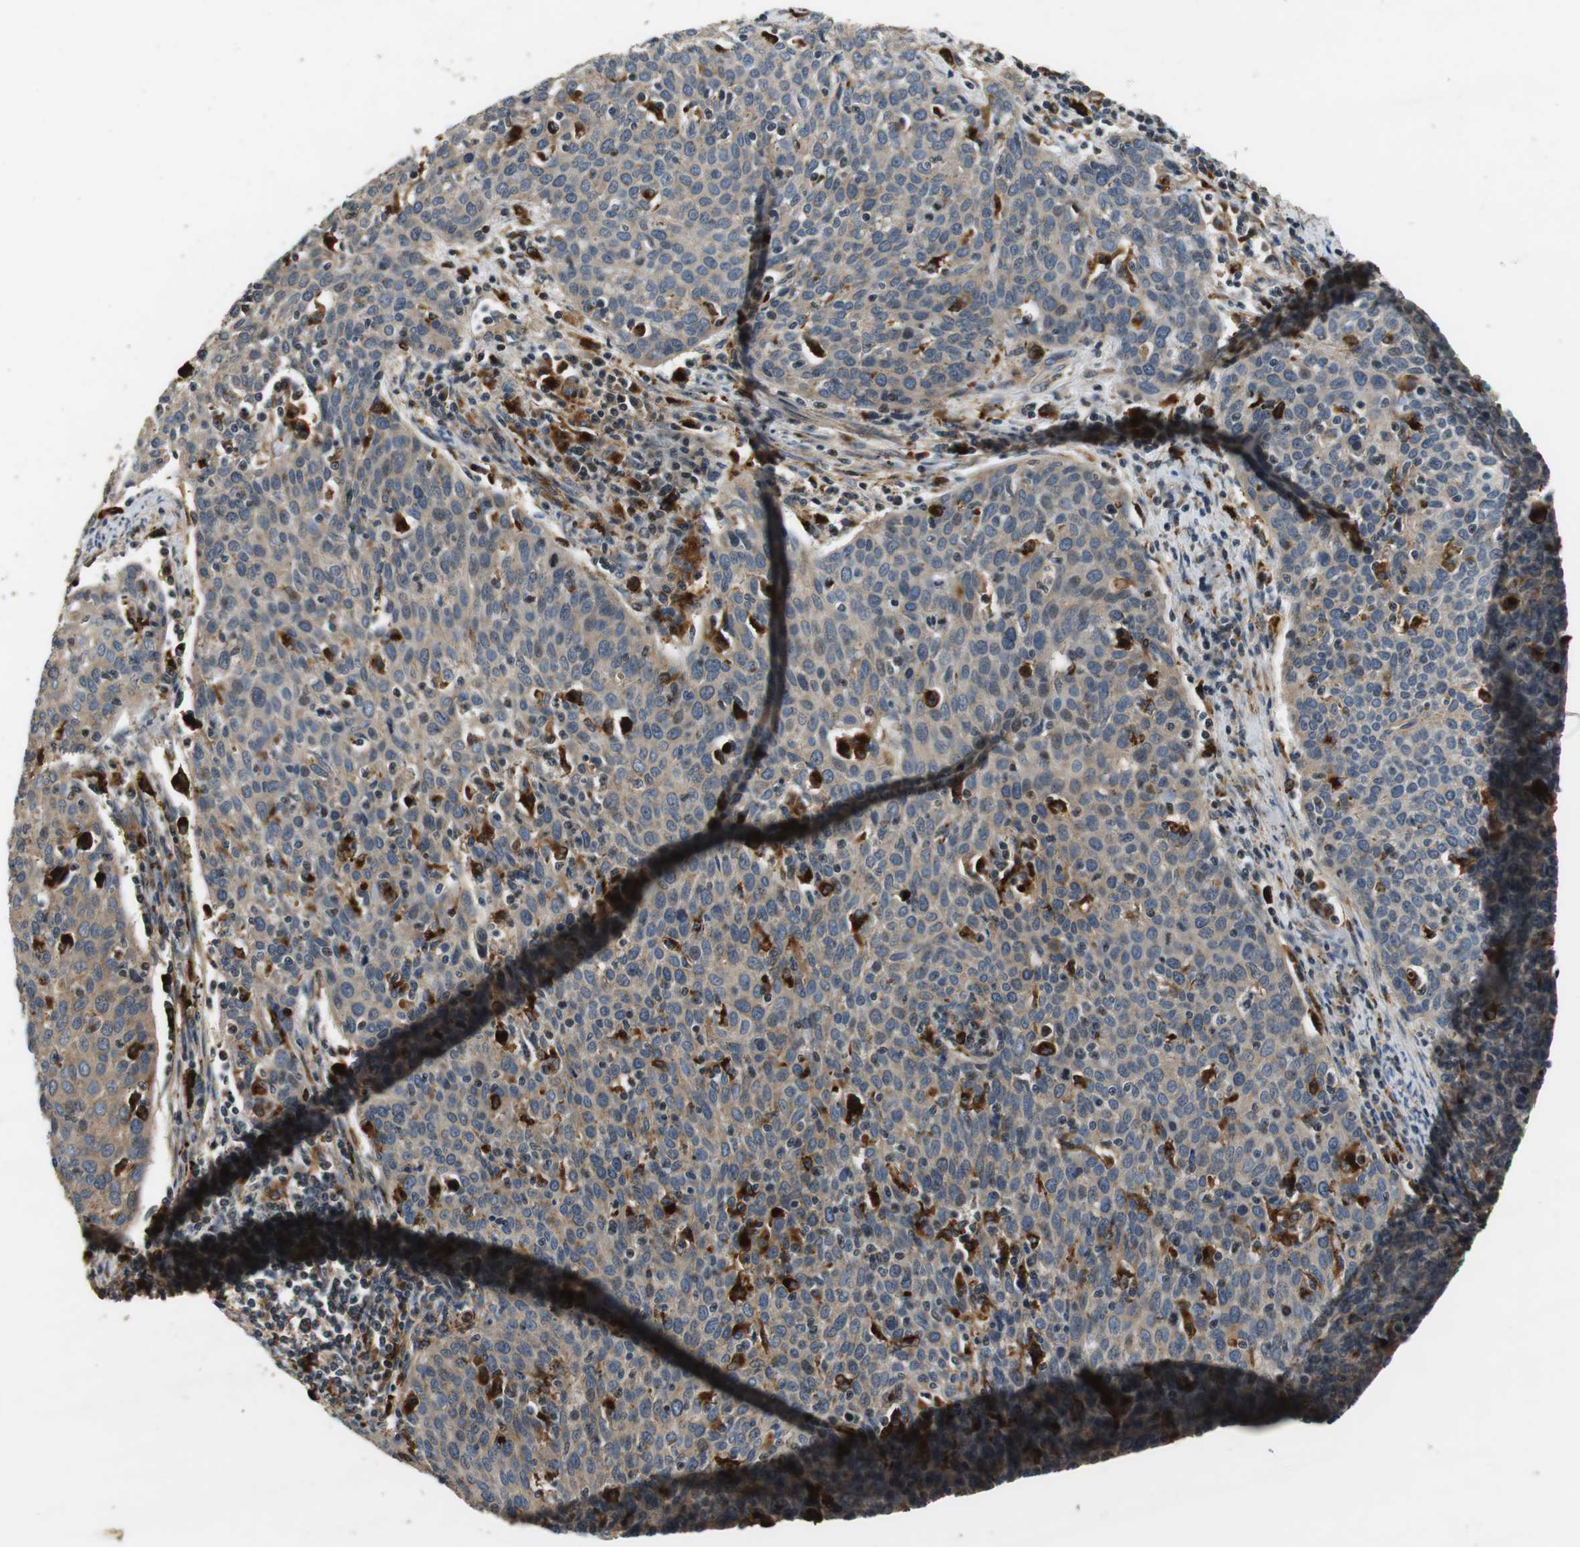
{"staining": {"intensity": "weak", "quantity": ">75%", "location": "cytoplasmic/membranous"}, "tissue": "cervical cancer", "cell_type": "Tumor cells", "image_type": "cancer", "snomed": [{"axis": "morphology", "description": "Squamous cell carcinoma, NOS"}, {"axis": "topography", "description": "Cervix"}], "caption": "Protein analysis of cervical cancer (squamous cell carcinoma) tissue demonstrates weak cytoplasmic/membranous expression in about >75% of tumor cells.", "gene": "TXNRD1", "patient": {"sex": "female", "age": 38}}